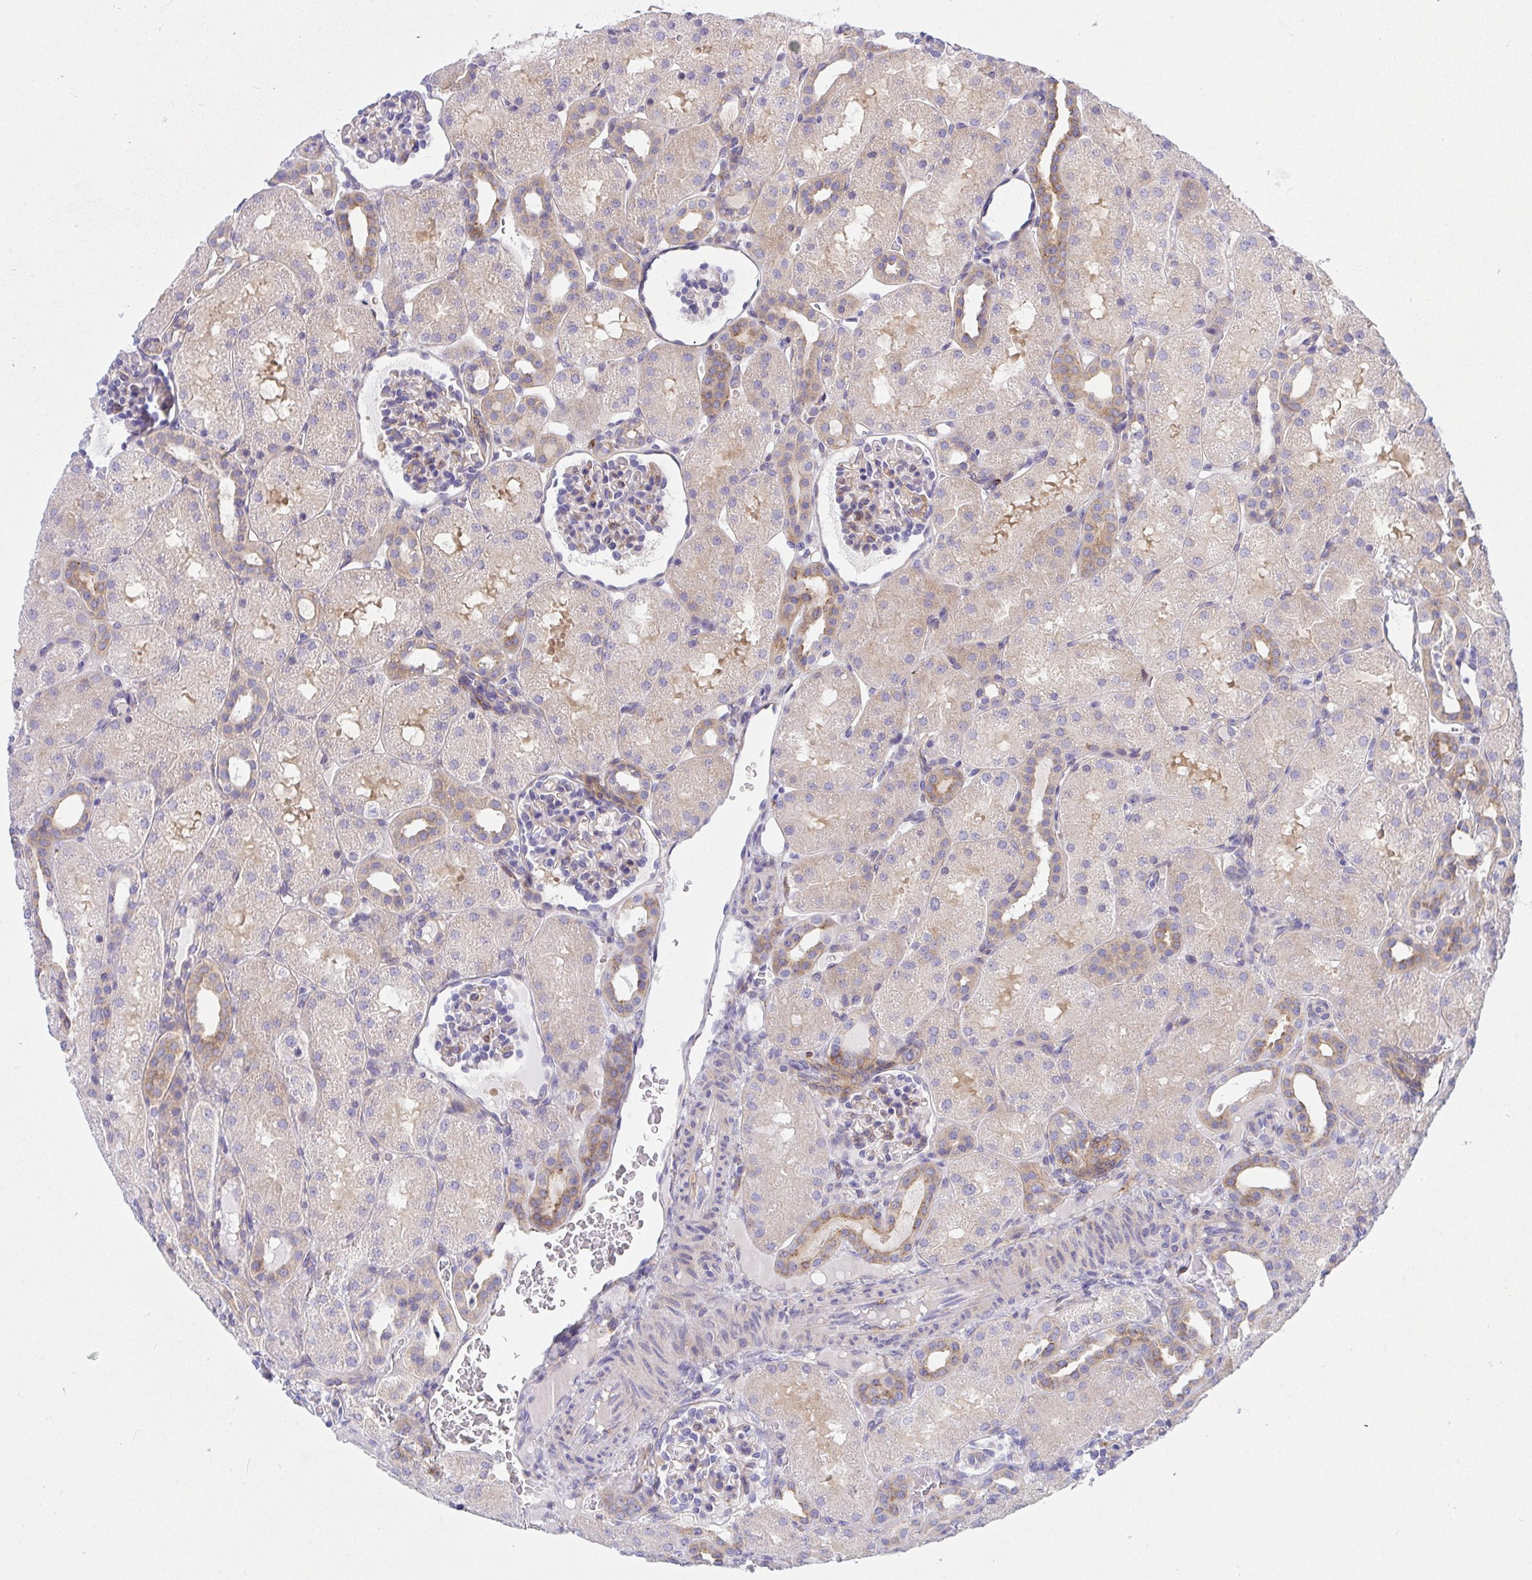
{"staining": {"intensity": "negative", "quantity": "none", "location": "none"}, "tissue": "kidney", "cell_type": "Cells in glomeruli", "image_type": "normal", "snomed": [{"axis": "morphology", "description": "Normal tissue, NOS"}, {"axis": "topography", "description": "Kidney"}], "caption": "The photomicrograph demonstrates no significant staining in cells in glomeruli of kidney. The staining was performed using DAB (3,3'-diaminobenzidine) to visualize the protein expression in brown, while the nuclei were stained in blue with hematoxylin (Magnification: 20x).", "gene": "GAB1", "patient": {"sex": "male", "age": 2}}